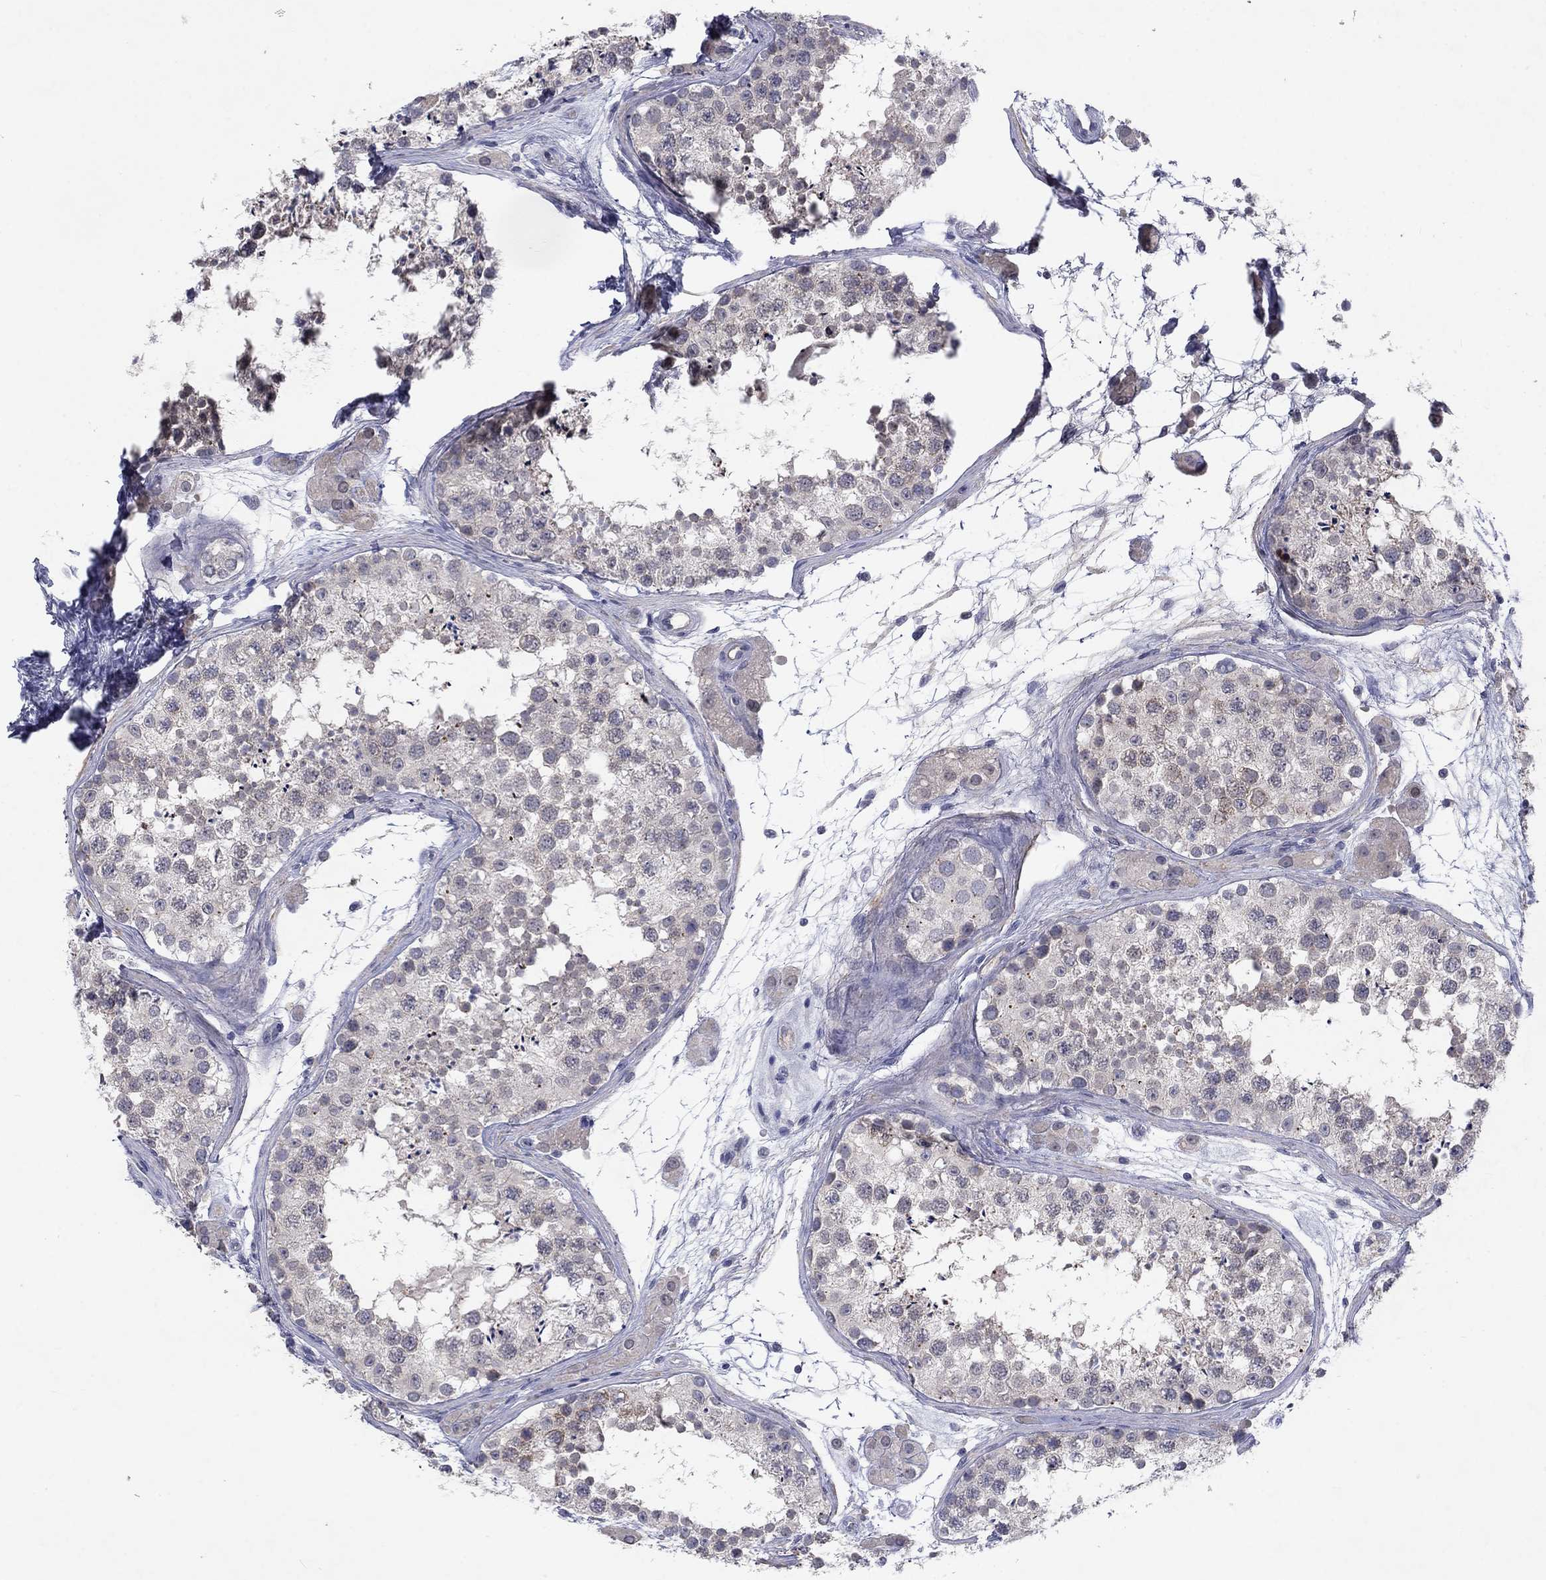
{"staining": {"intensity": "moderate", "quantity": "<25%", "location": "cytoplasmic/membranous"}, "tissue": "testis", "cell_type": "Cells in seminiferous ducts", "image_type": "normal", "snomed": [{"axis": "morphology", "description": "Normal tissue, NOS"}, {"axis": "topography", "description": "Testis"}], "caption": "Testis stained with a protein marker displays moderate staining in cells in seminiferous ducts.", "gene": "CACNA1A", "patient": {"sex": "male", "age": 41}}